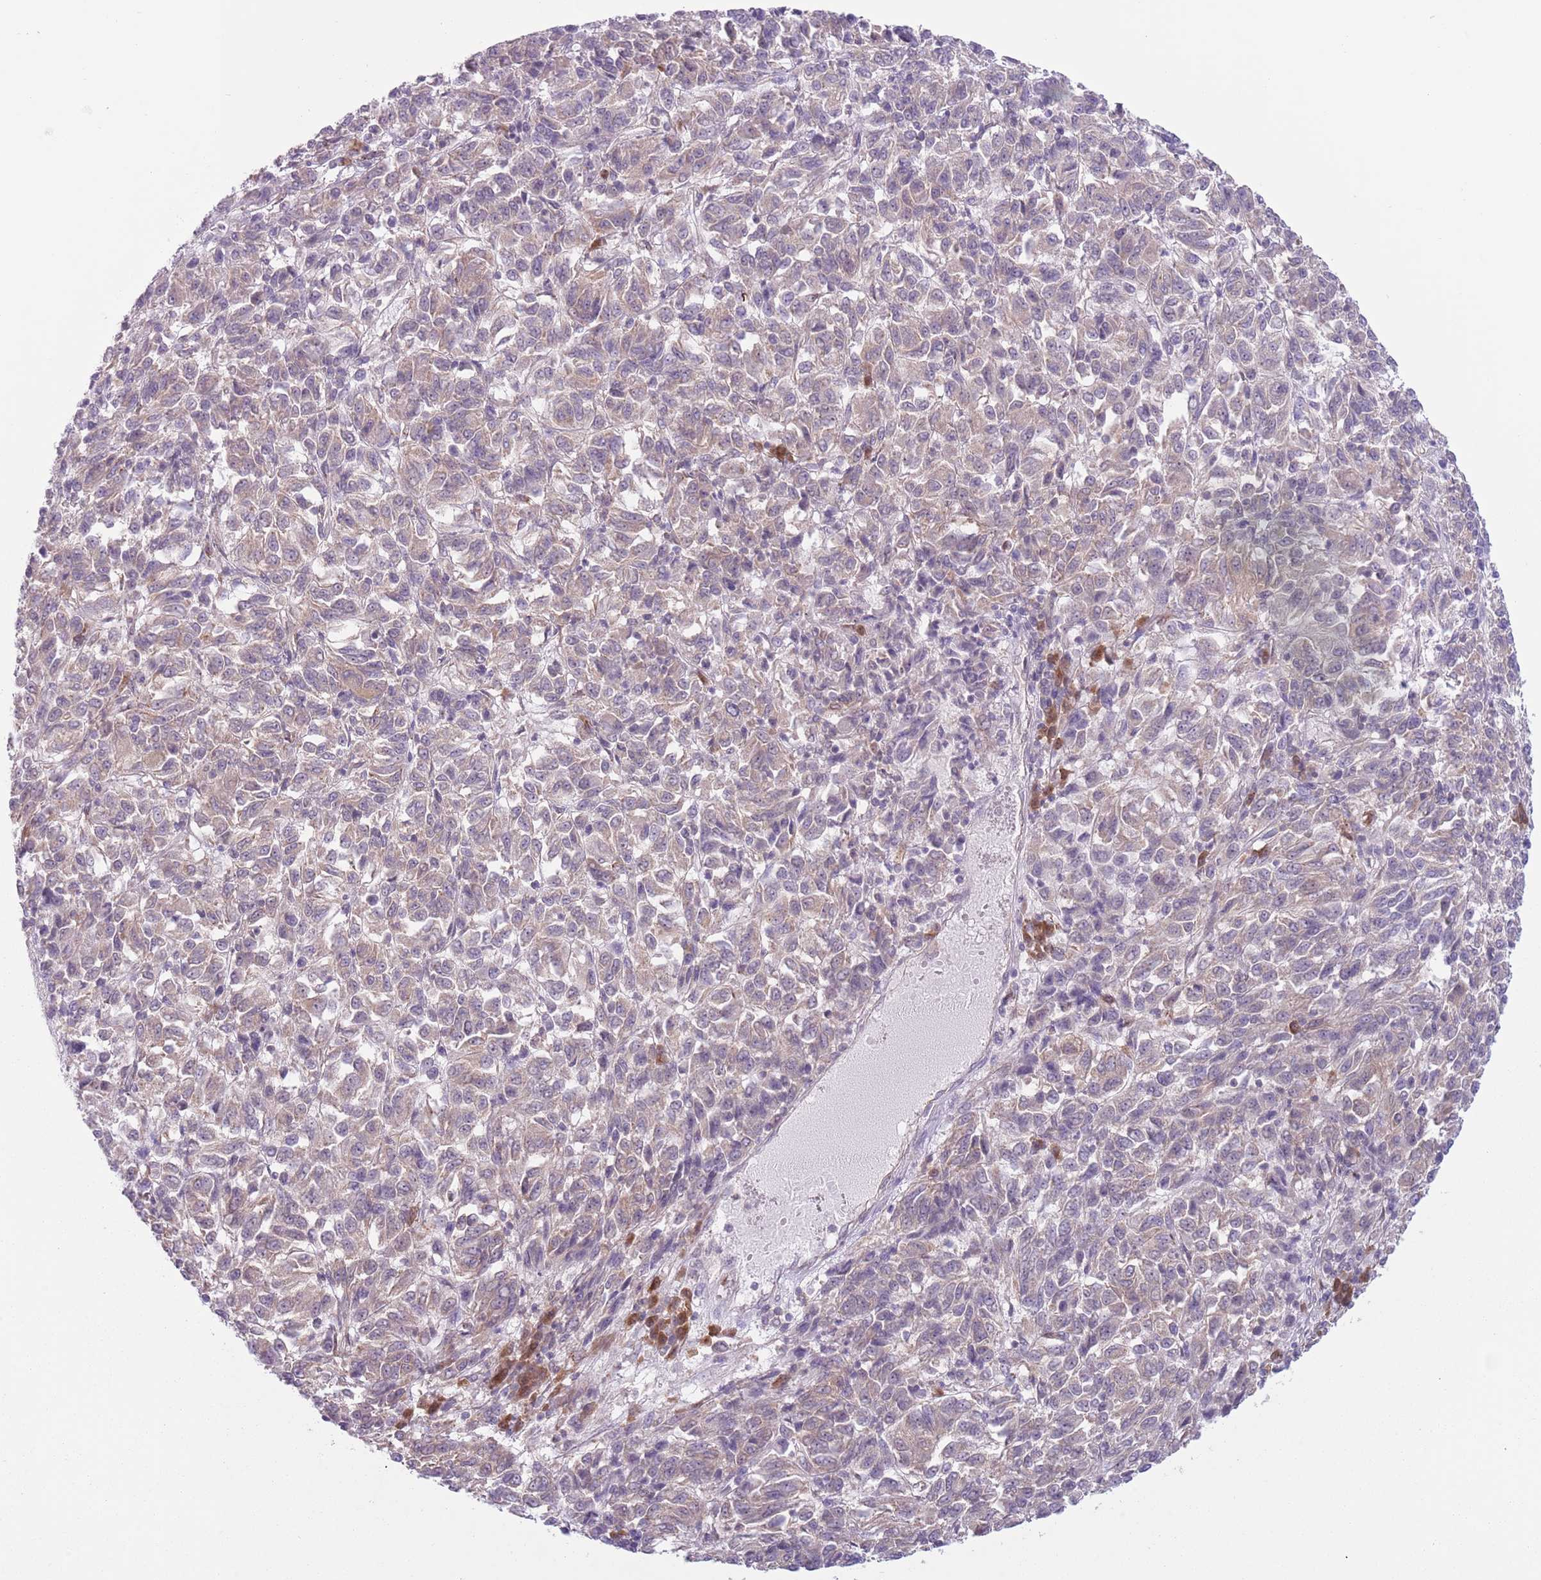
{"staining": {"intensity": "weak", "quantity": "<25%", "location": "cytoplasmic/membranous"}, "tissue": "melanoma", "cell_type": "Tumor cells", "image_type": "cancer", "snomed": [{"axis": "morphology", "description": "Malignant melanoma, Metastatic site"}, {"axis": "topography", "description": "Lung"}], "caption": "Immunohistochemical staining of human malignant melanoma (metastatic site) shows no significant positivity in tumor cells.", "gene": "COPE", "patient": {"sex": "male", "age": 64}}